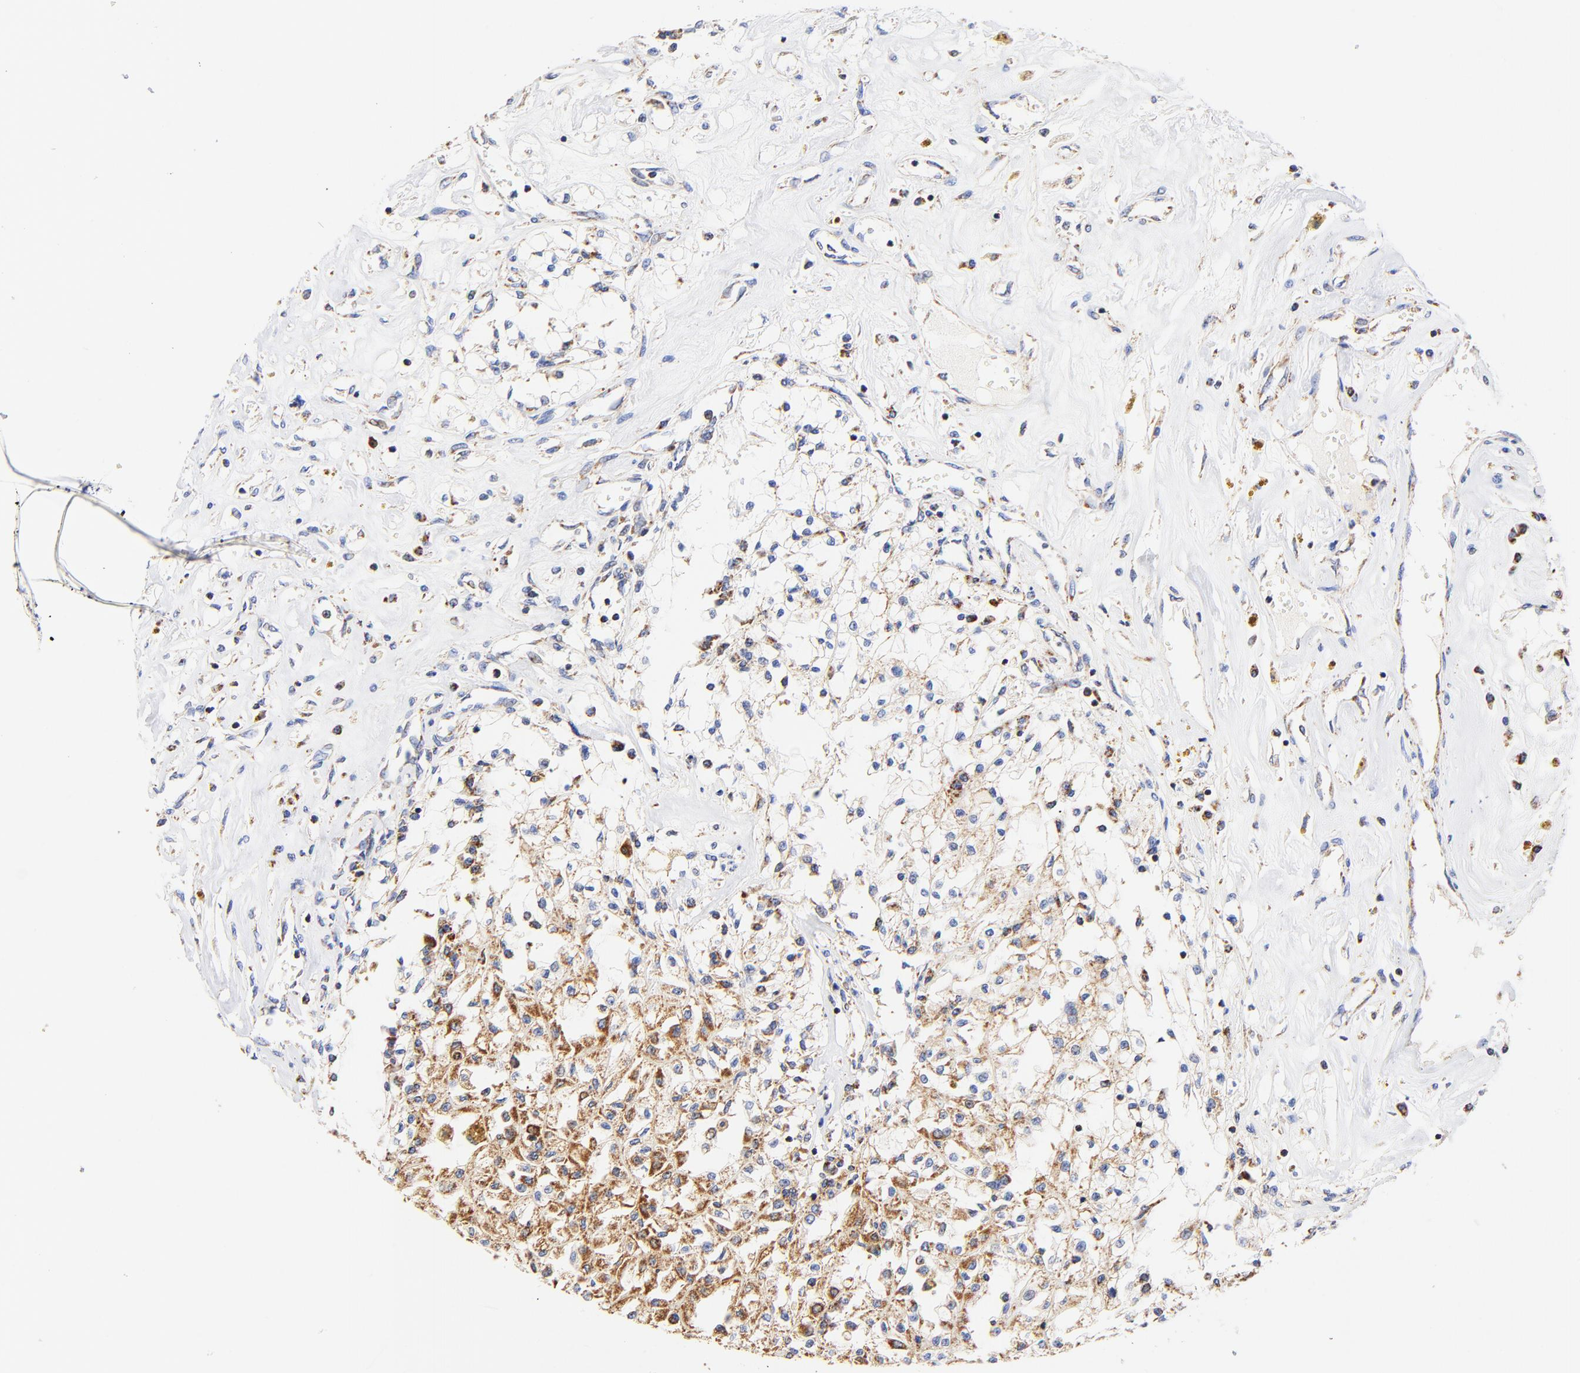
{"staining": {"intensity": "moderate", "quantity": ">75%", "location": "cytoplasmic/membranous"}, "tissue": "renal cancer", "cell_type": "Tumor cells", "image_type": "cancer", "snomed": [{"axis": "morphology", "description": "Adenocarcinoma, NOS"}, {"axis": "topography", "description": "Kidney"}], "caption": "DAB immunohistochemical staining of human renal adenocarcinoma shows moderate cytoplasmic/membranous protein expression in approximately >75% of tumor cells. The staining is performed using DAB (3,3'-diaminobenzidine) brown chromogen to label protein expression. The nuclei are counter-stained blue using hematoxylin.", "gene": "ATP5F1D", "patient": {"sex": "male", "age": 78}}